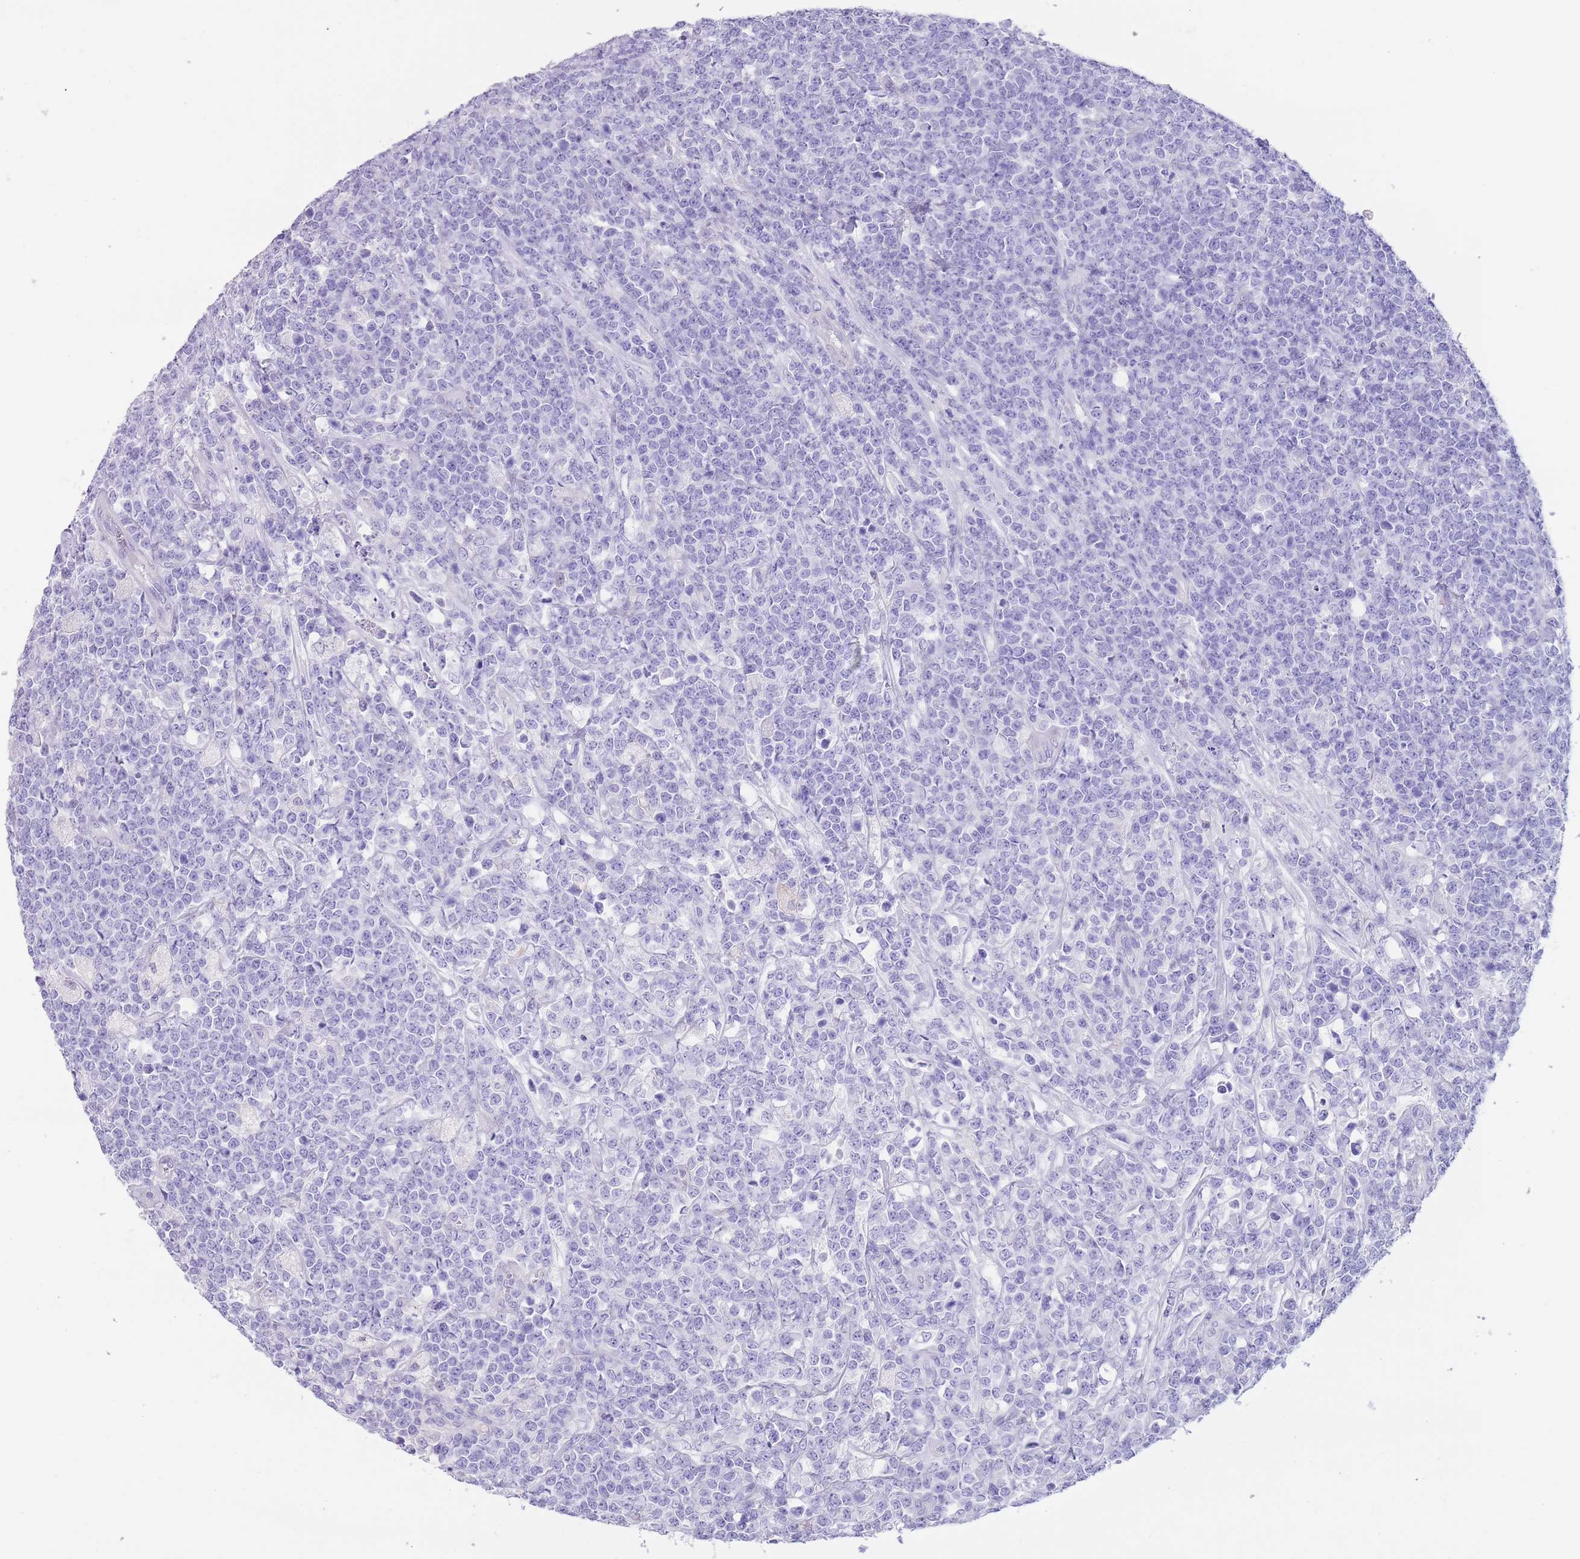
{"staining": {"intensity": "negative", "quantity": "none", "location": "none"}, "tissue": "lymphoma", "cell_type": "Tumor cells", "image_type": "cancer", "snomed": [{"axis": "morphology", "description": "Malignant lymphoma, non-Hodgkin's type, High grade"}, {"axis": "topography", "description": "Small intestine"}], "caption": "This is an immunohistochemistry photomicrograph of human malignant lymphoma, non-Hodgkin's type (high-grade). There is no expression in tumor cells.", "gene": "RAI2", "patient": {"sex": "male", "age": 8}}